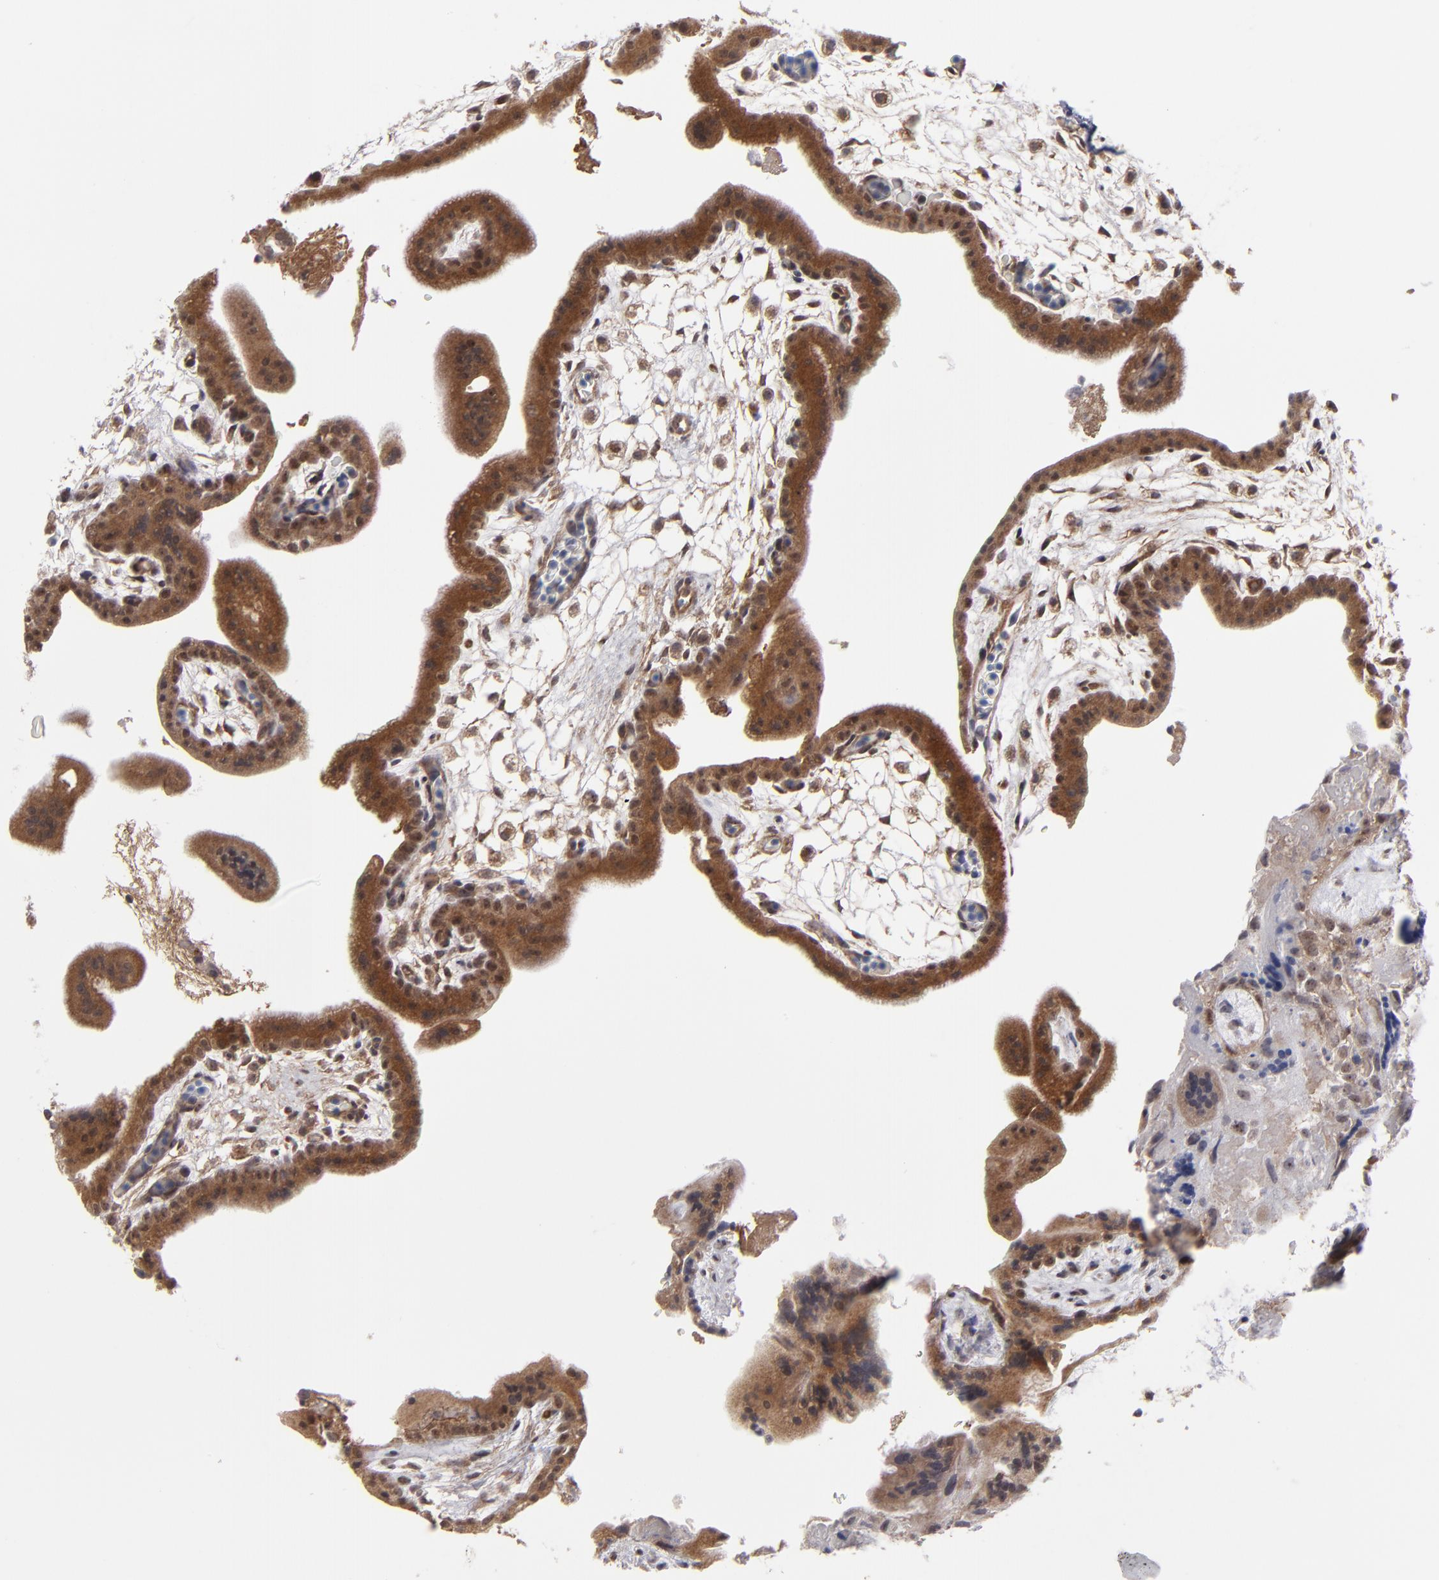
{"staining": {"intensity": "strong", "quantity": ">75%", "location": "cytoplasmic/membranous"}, "tissue": "placenta", "cell_type": "Trophoblastic cells", "image_type": "normal", "snomed": [{"axis": "morphology", "description": "Normal tissue, NOS"}, {"axis": "topography", "description": "Placenta"}], "caption": "Protein analysis of normal placenta displays strong cytoplasmic/membranous expression in approximately >75% of trophoblastic cells. (Brightfield microscopy of DAB IHC at high magnification).", "gene": "GLCCI1", "patient": {"sex": "female", "age": 35}}